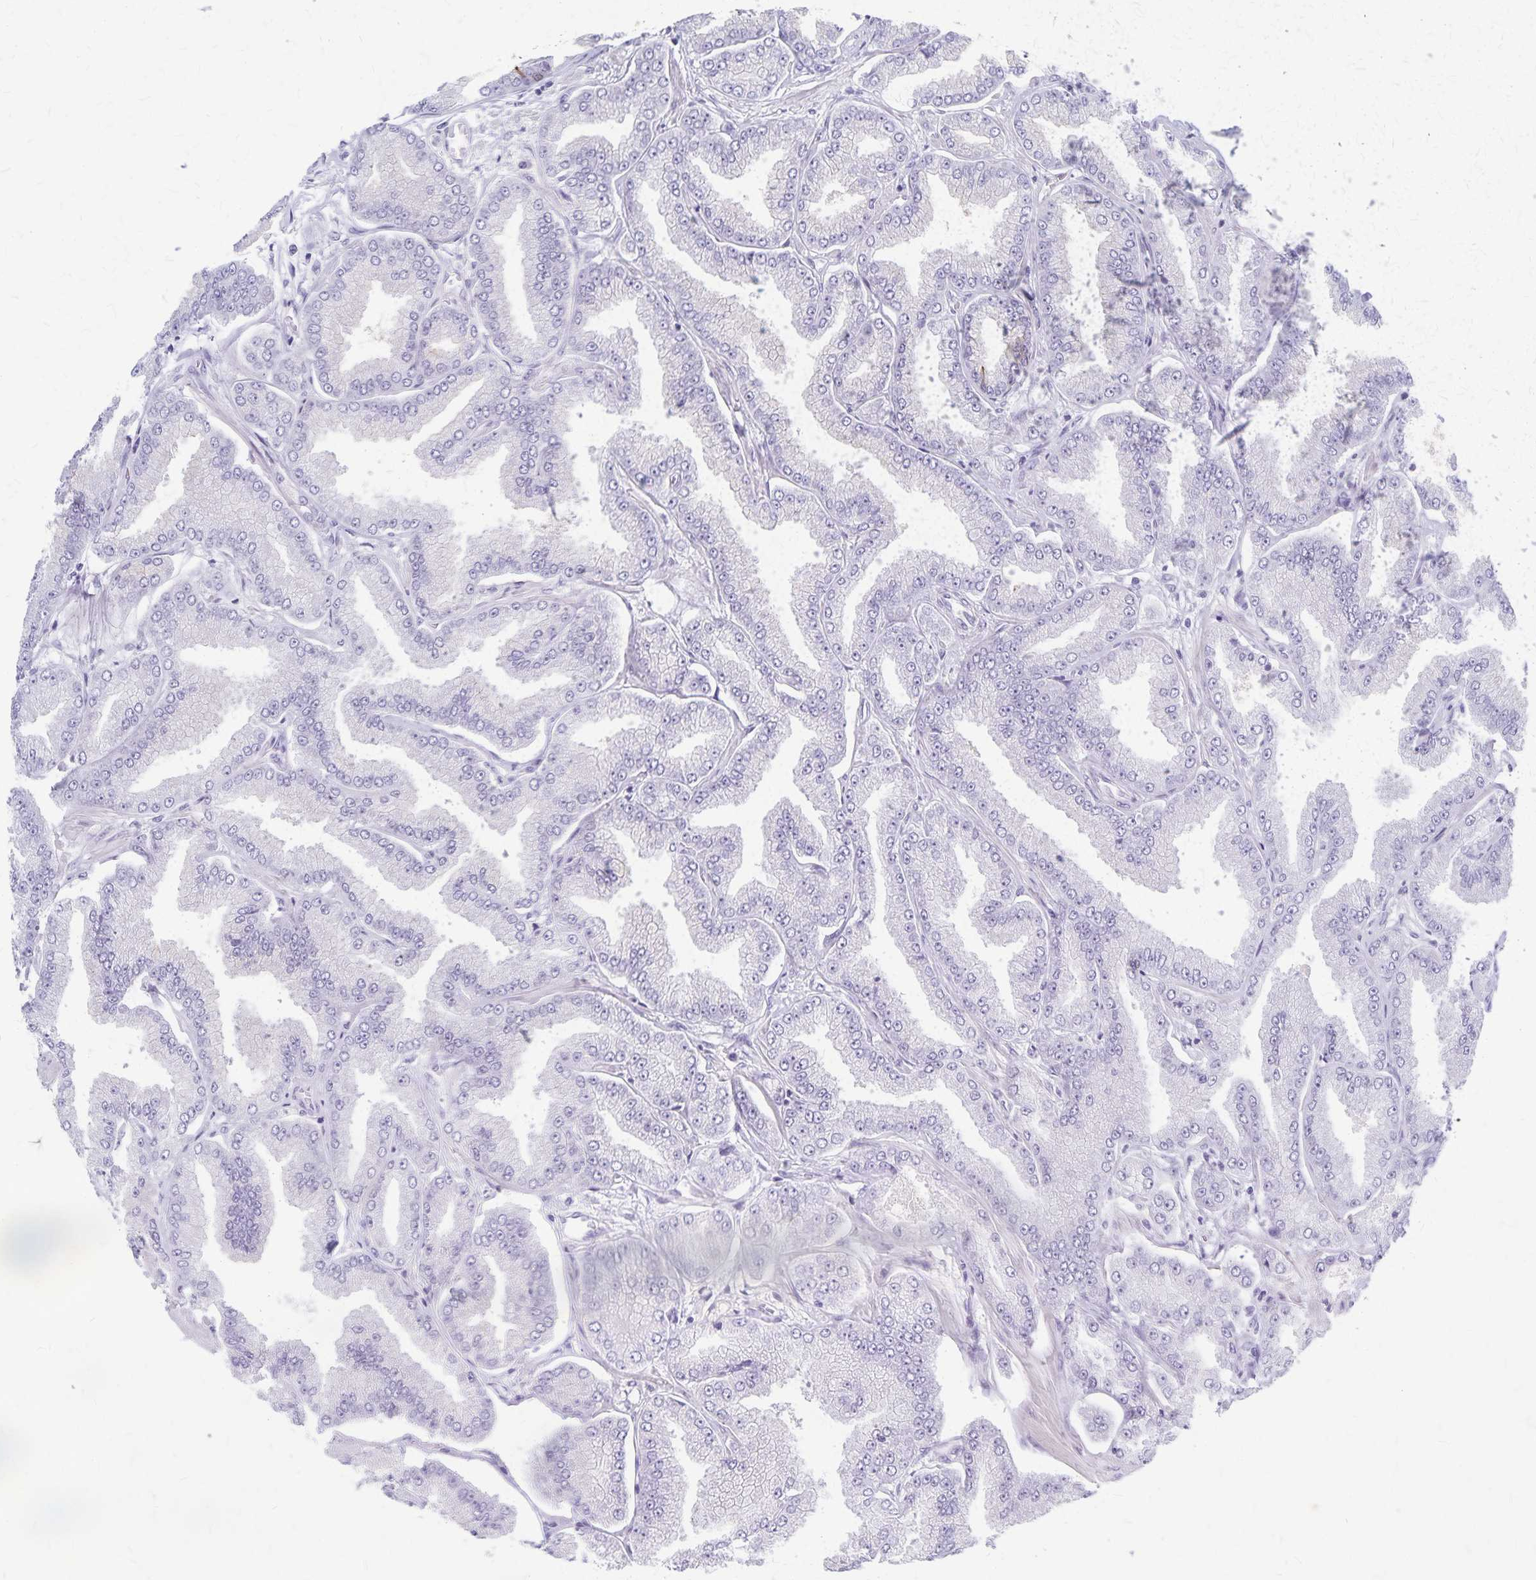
{"staining": {"intensity": "negative", "quantity": "none", "location": "none"}, "tissue": "prostate cancer", "cell_type": "Tumor cells", "image_type": "cancer", "snomed": [{"axis": "morphology", "description": "Adenocarcinoma, Low grade"}, {"axis": "topography", "description": "Prostate"}], "caption": "A histopathology image of prostate cancer (low-grade adenocarcinoma) stained for a protein reveals no brown staining in tumor cells.", "gene": "GPBAR1", "patient": {"sex": "male", "age": 55}}